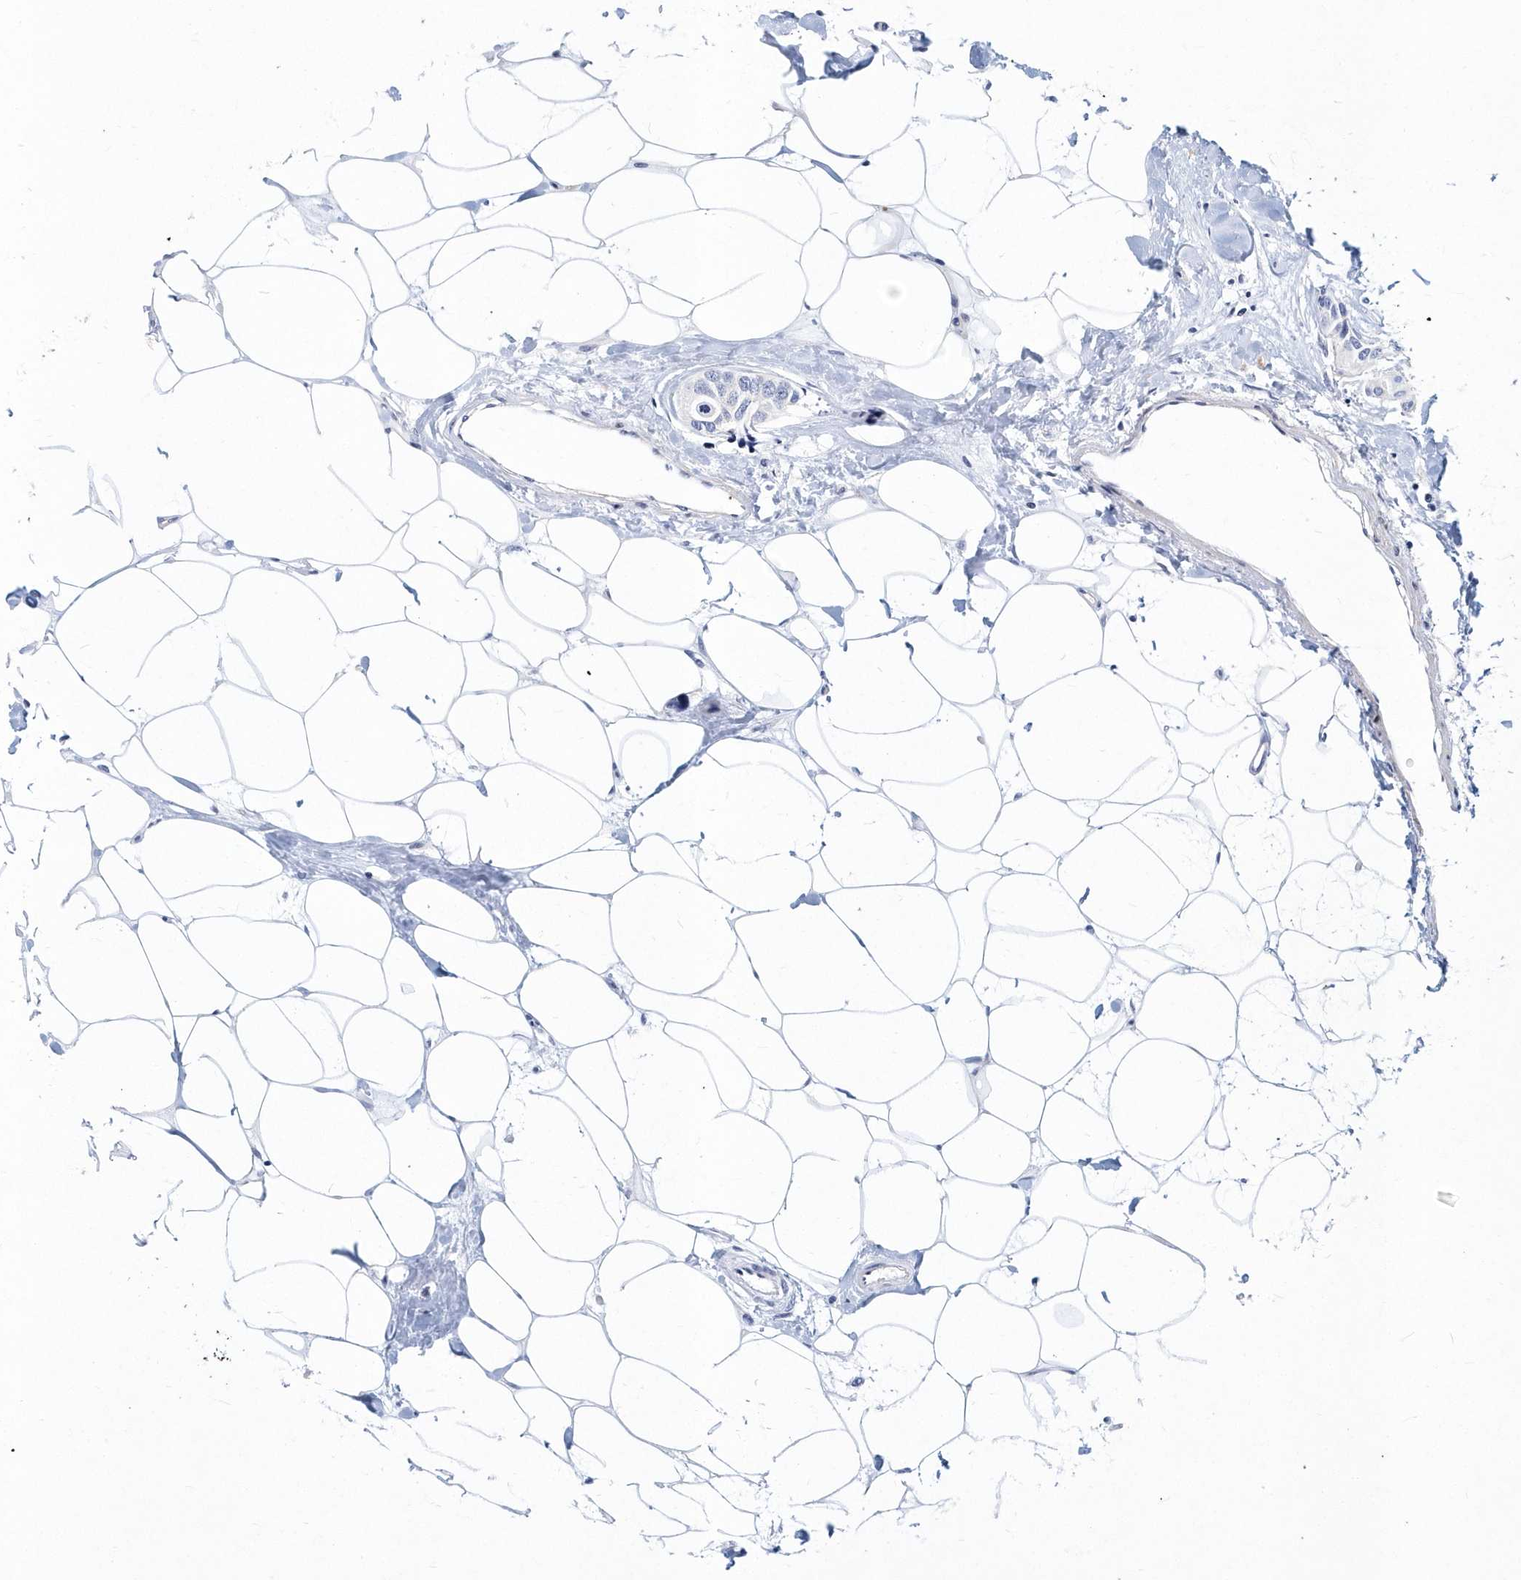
{"staining": {"intensity": "negative", "quantity": "none", "location": "none"}, "tissue": "breast cancer", "cell_type": "Tumor cells", "image_type": "cancer", "snomed": [{"axis": "morphology", "description": "Normal tissue, NOS"}, {"axis": "morphology", "description": "Duct carcinoma"}, {"axis": "topography", "description": "Breast"}], "caption": "Immunohistochemistry (IHC) of human breast cancer demonstrates no positivity in tumor cells.", "gene": "ITGA2B", "patient": {"sex": "female", "age": 39}}